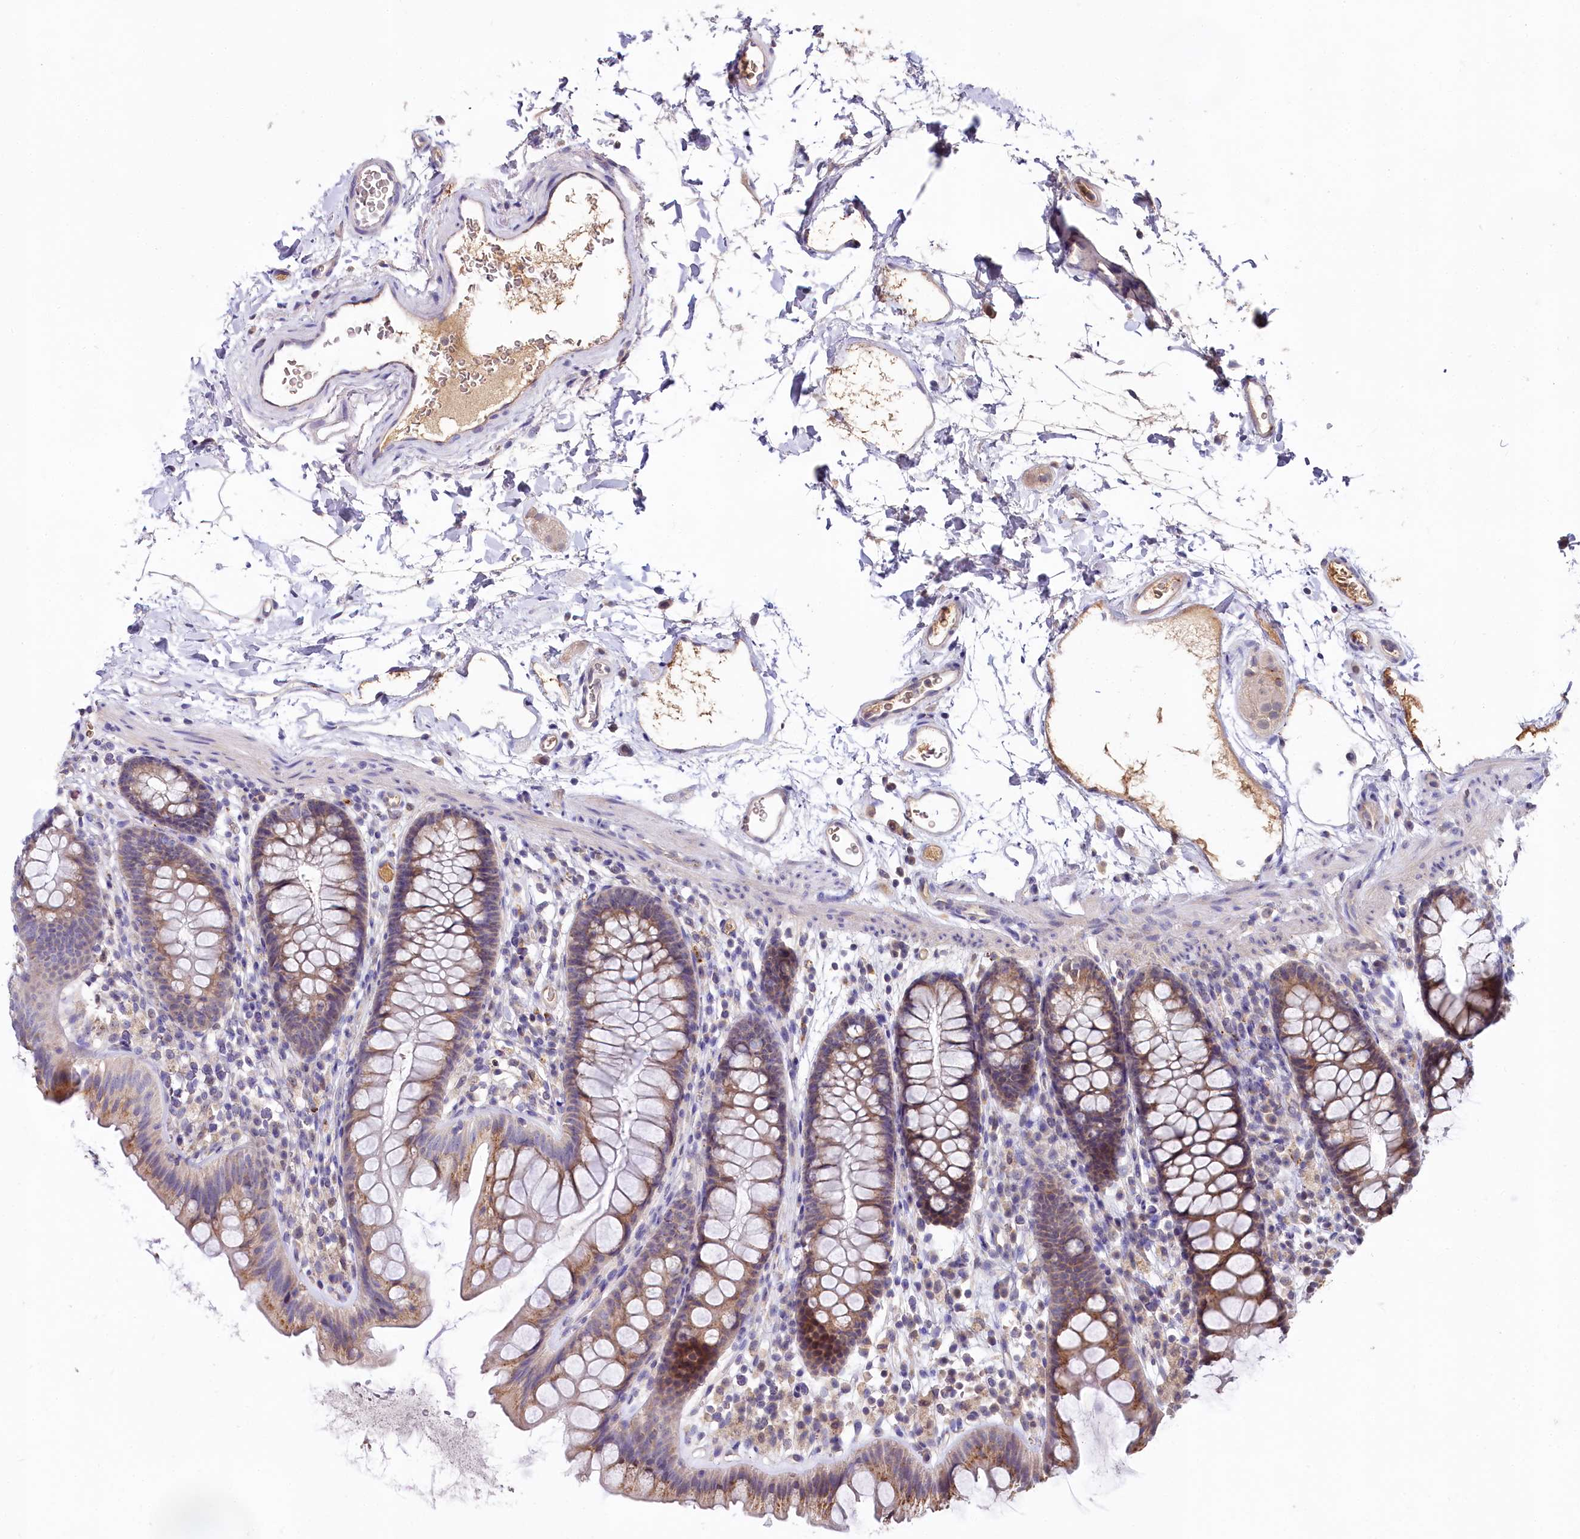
{"staining": {"intensity": "weak", "quantity": "<25%", "location": "cytoplasmic/membranous"}, "tissue": "colon", "cell_type": "Endothelial cells", "image_type": "normal", "snomed": [{"axis": "morphology", "description": "Normal tissue, NOS"}, {"axis": "topography", "description": "Colon"}], "caption": "This is an immunohistochemistry (IHC) histopathology image of benign human colon. There is no expression in endothelial cells.", "gene": "SPINK9", "patient": {"sex": "female", "age": 62}}